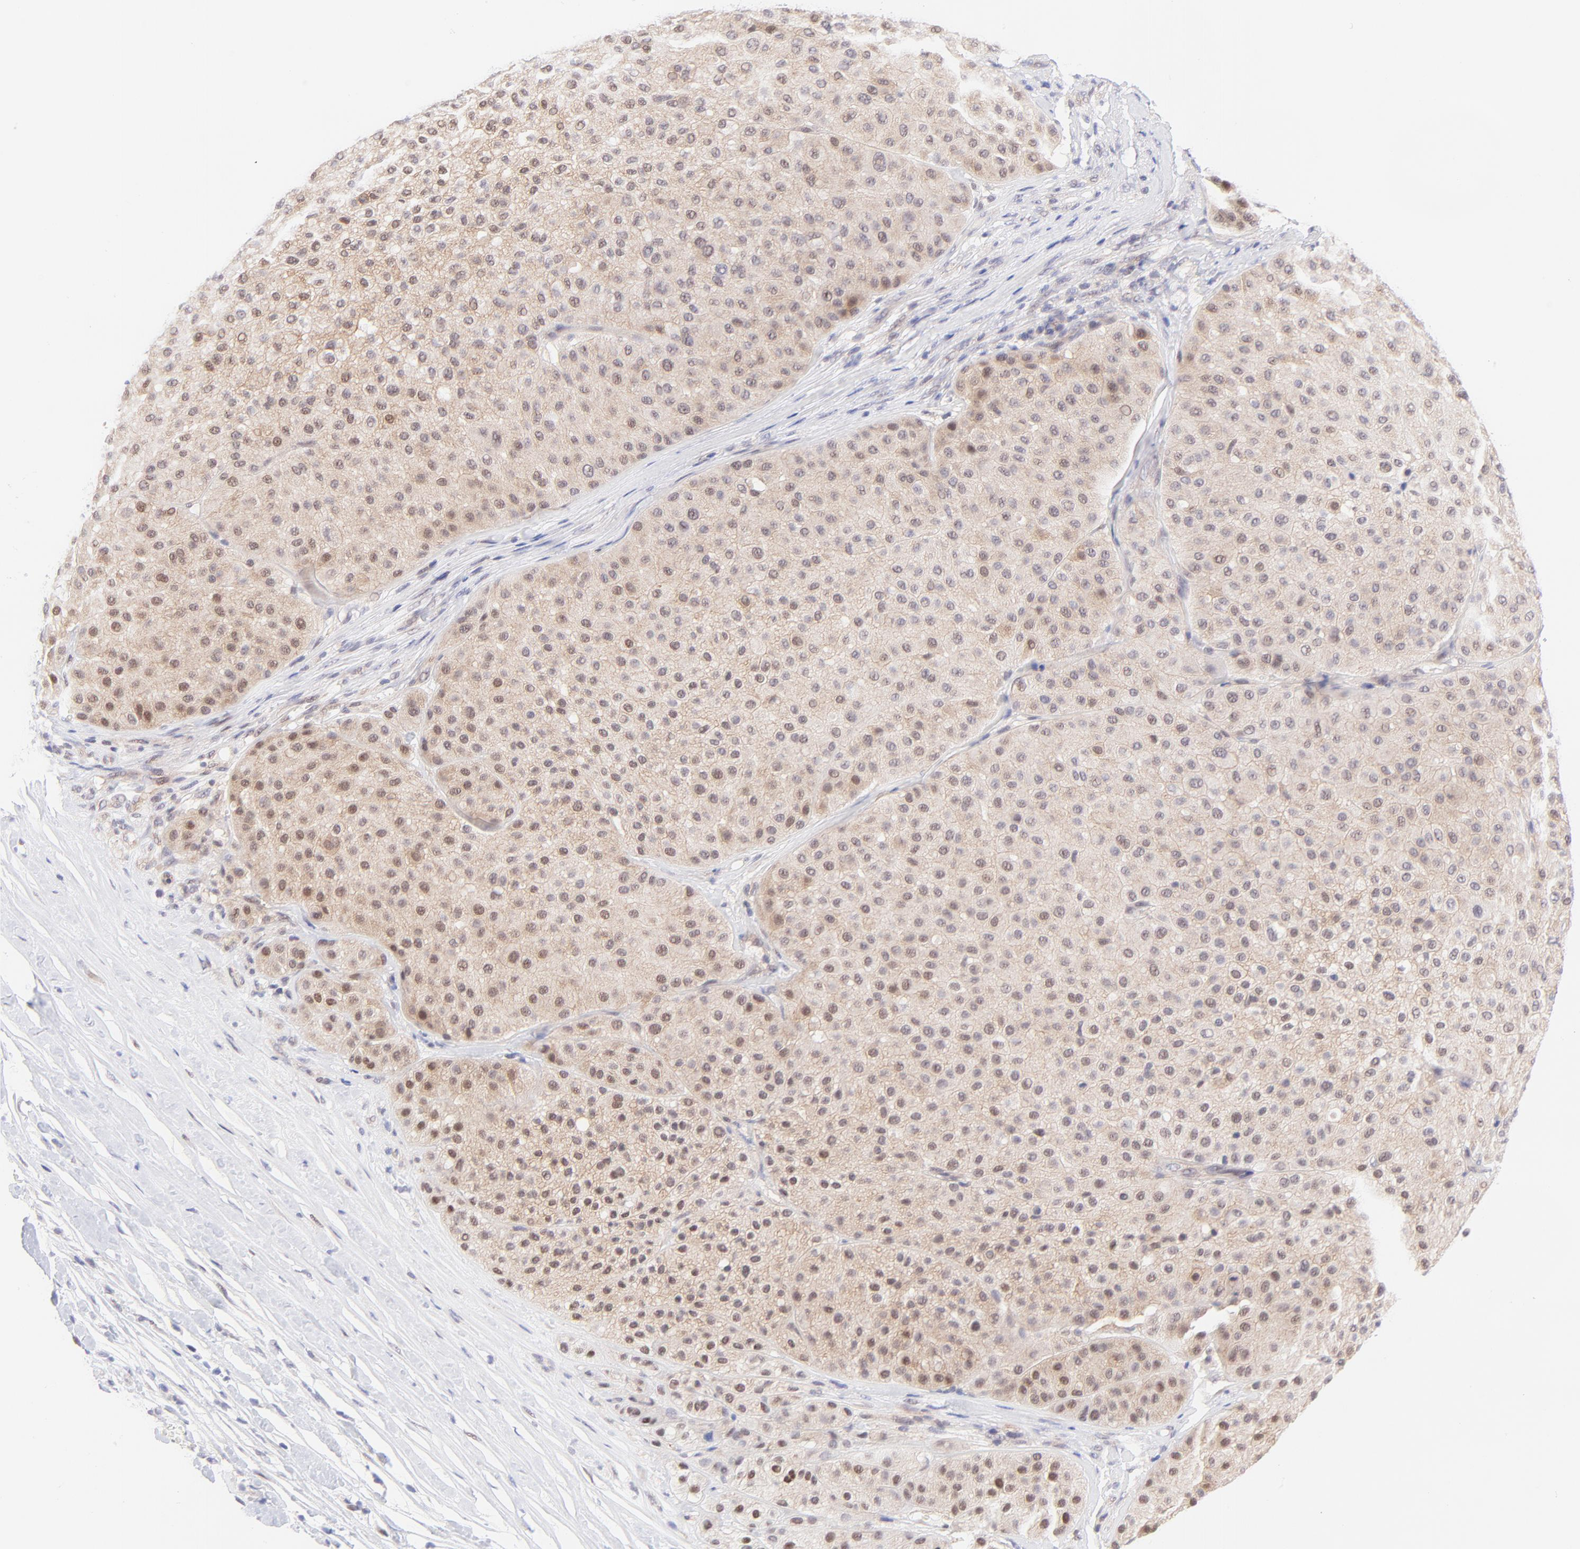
{"staining": {"intensity": "weak", "quantity": "25%-75%", "location": "cytoplasmic/membranous,nuclear"}, "tissue": "melanoma", "cell_type": "Tumor cells", "image_type": "cancer", "snomed": [{"axis": "morphology", "description": "Normal tissue, NOS"}, {"axis": "morphology", "description": "Malignant melanoma, Metastatic site"}, {"axis": "topography", "description": "Skin"}], "caption": "Immunohistochemistry (IHC) staining of melanoma, which reveals low levels of weak cytoplasmic/membranous and nuclear expression in approximately 25%-75% of tumor cells indicating weak cytoplasmic/membranous and nuclear protein expression. The staining was performed using DAB (brown) for protein detection and nuclei were counterstained in hematoxylin (blue).", "gene": "PBDC1", "patient": {"sex": "male", "age": 41}}